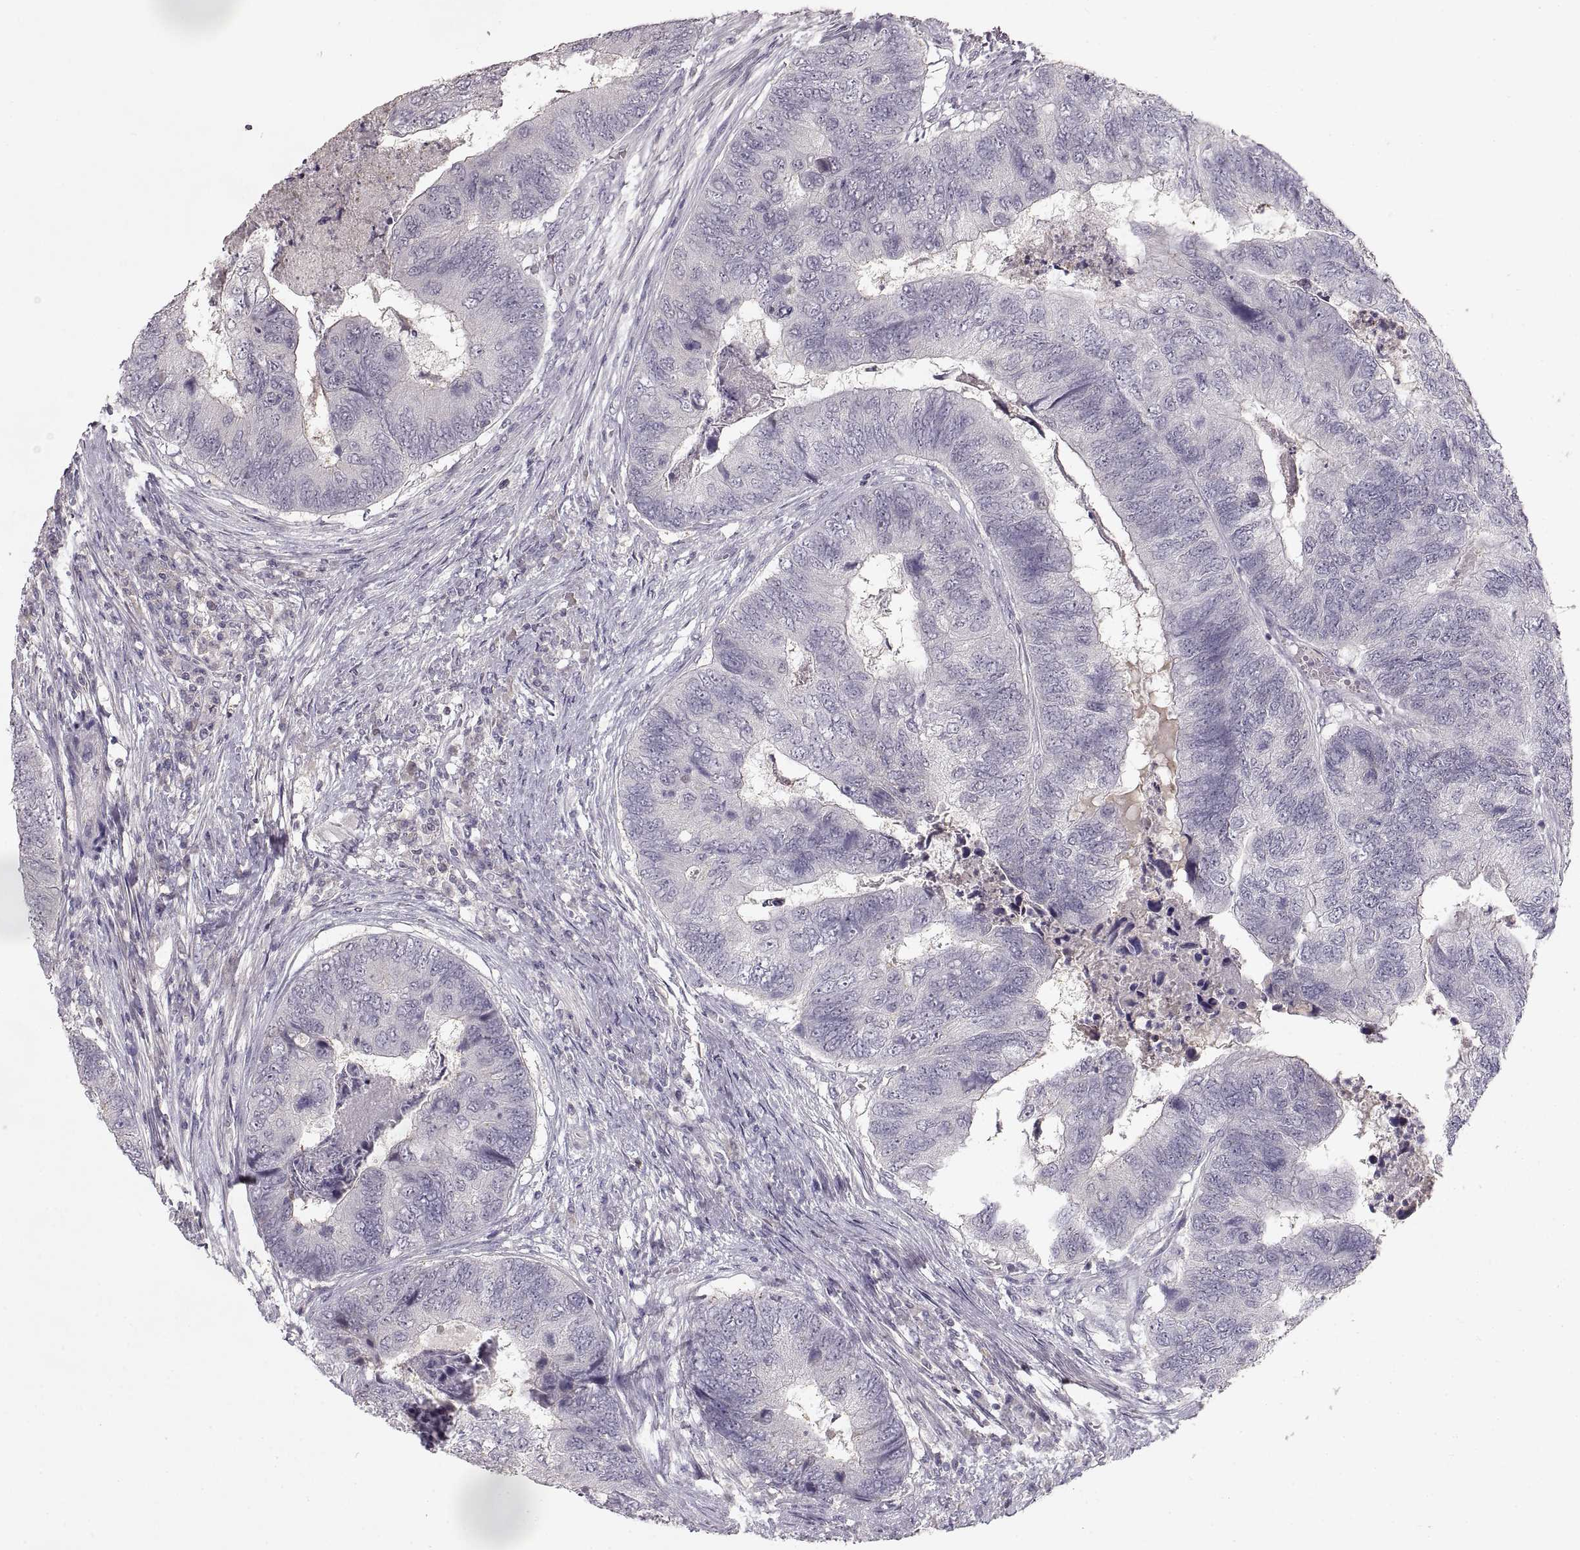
{"staining": {"intensity": "negative", "quantity": "none", "location": "none"}, "tissue": "colorectal cancer", "cell_type": "Tumor cells", "image_type": "cancer", "snomed": [{"axis": "morphology", "description": "Adenocarcinoma, NOS"}, {"axis": "topography", "description": "Colon"}], "caption": "IHC micrograph of neoplastic tissue: colorectal cancer stained with DAB (3,3'-diaminobenzidine) demonstrates no significant protein staining in tumor cells.", "gene": "ADAM11", "patient": {"sex": "female", "age": 67}}